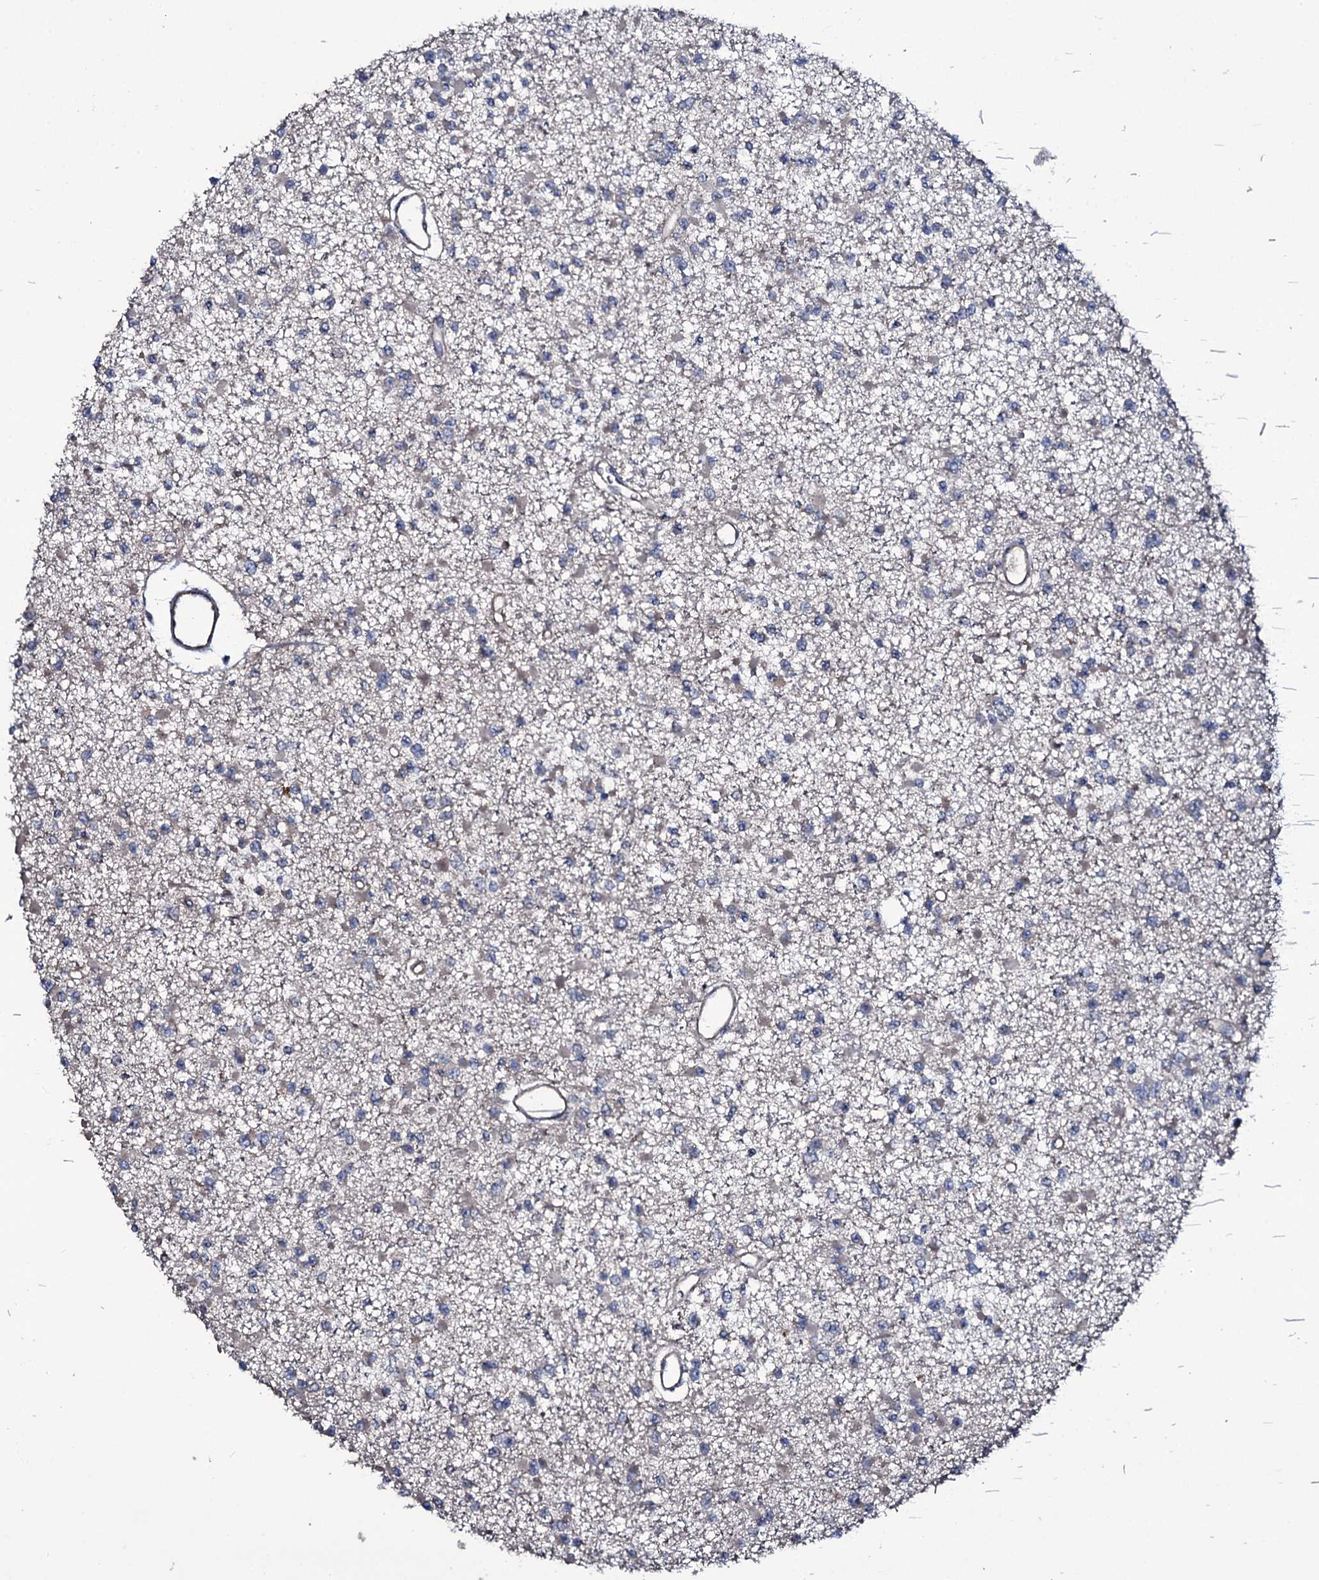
{"staining": {"intensity": "negative", "quantity": "none", "location": "none"}, "tissue": "glioma", "cell_type": "Tumor cells", "image_type": "cancer", "snomed": [{"axis": "morphology", "description": "Glioma, malignant, Low grade"}, {"axis": "topography", "description": "Brain"}], "caption": "Human glioma stained for a protein using IHC displays no staining in tumor cells.", "gene": "WIPF3", "patient": {"sex": "female", "age": 22}}